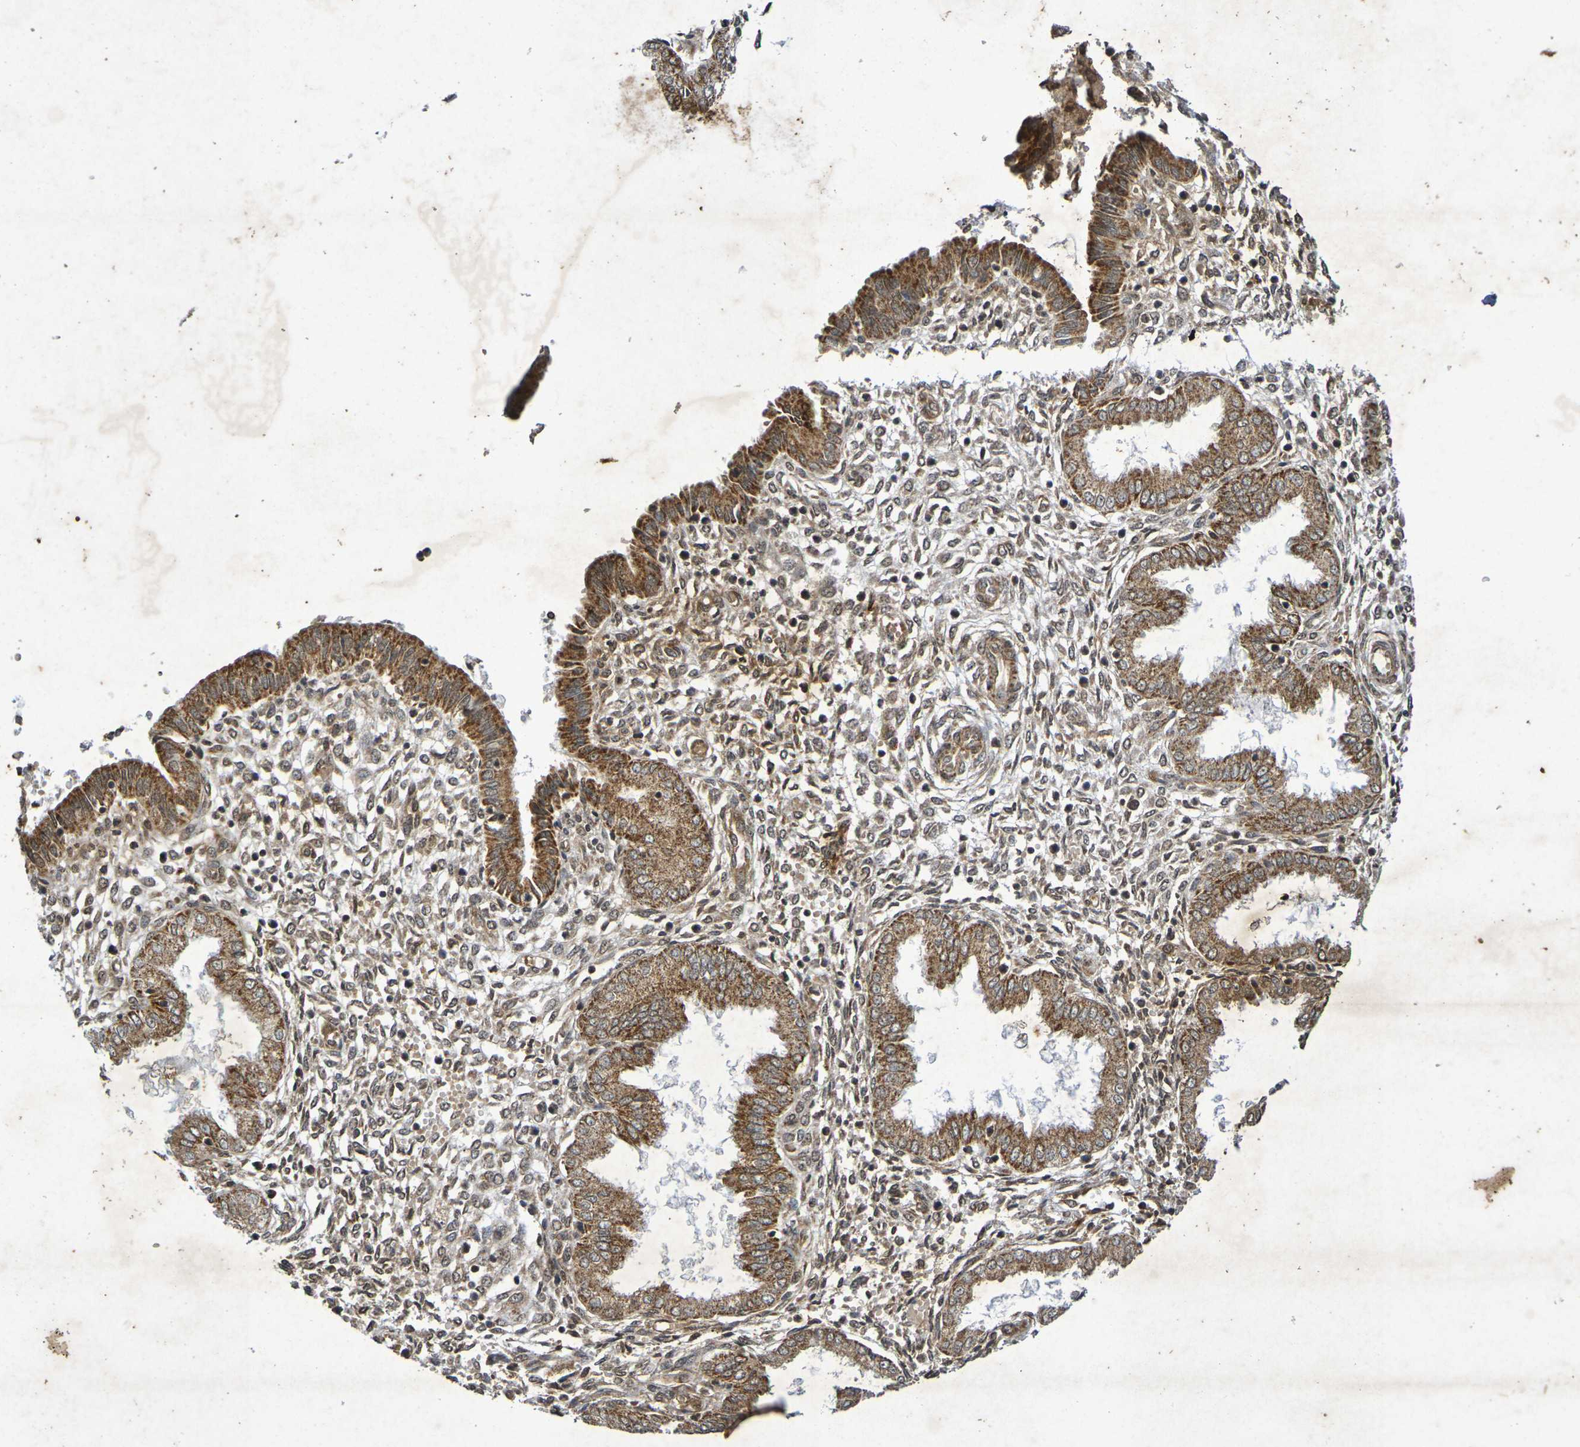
{"staining": {"intensity": "moderate", "quantity": "25%-75%", "location": "cytoplasmic/membranous,nuclear"}, "tissue": "endometrium", "cell_type": "Cells in endometrial stroma", "image_type": "normal", "snomed": [{"axis": "morphology", "description": "Normal tissue, NOS"}, {"axis": "topography", "description": "Endometrium"}], "caption": "A brown stain labels moderate cytoplasmic/membranous,nuclear expression of a protein in cells in endometrial stroma of normal endometrium.", "gene": "GUCY1A2", "patient": {"sex": "female", "age": 33}}